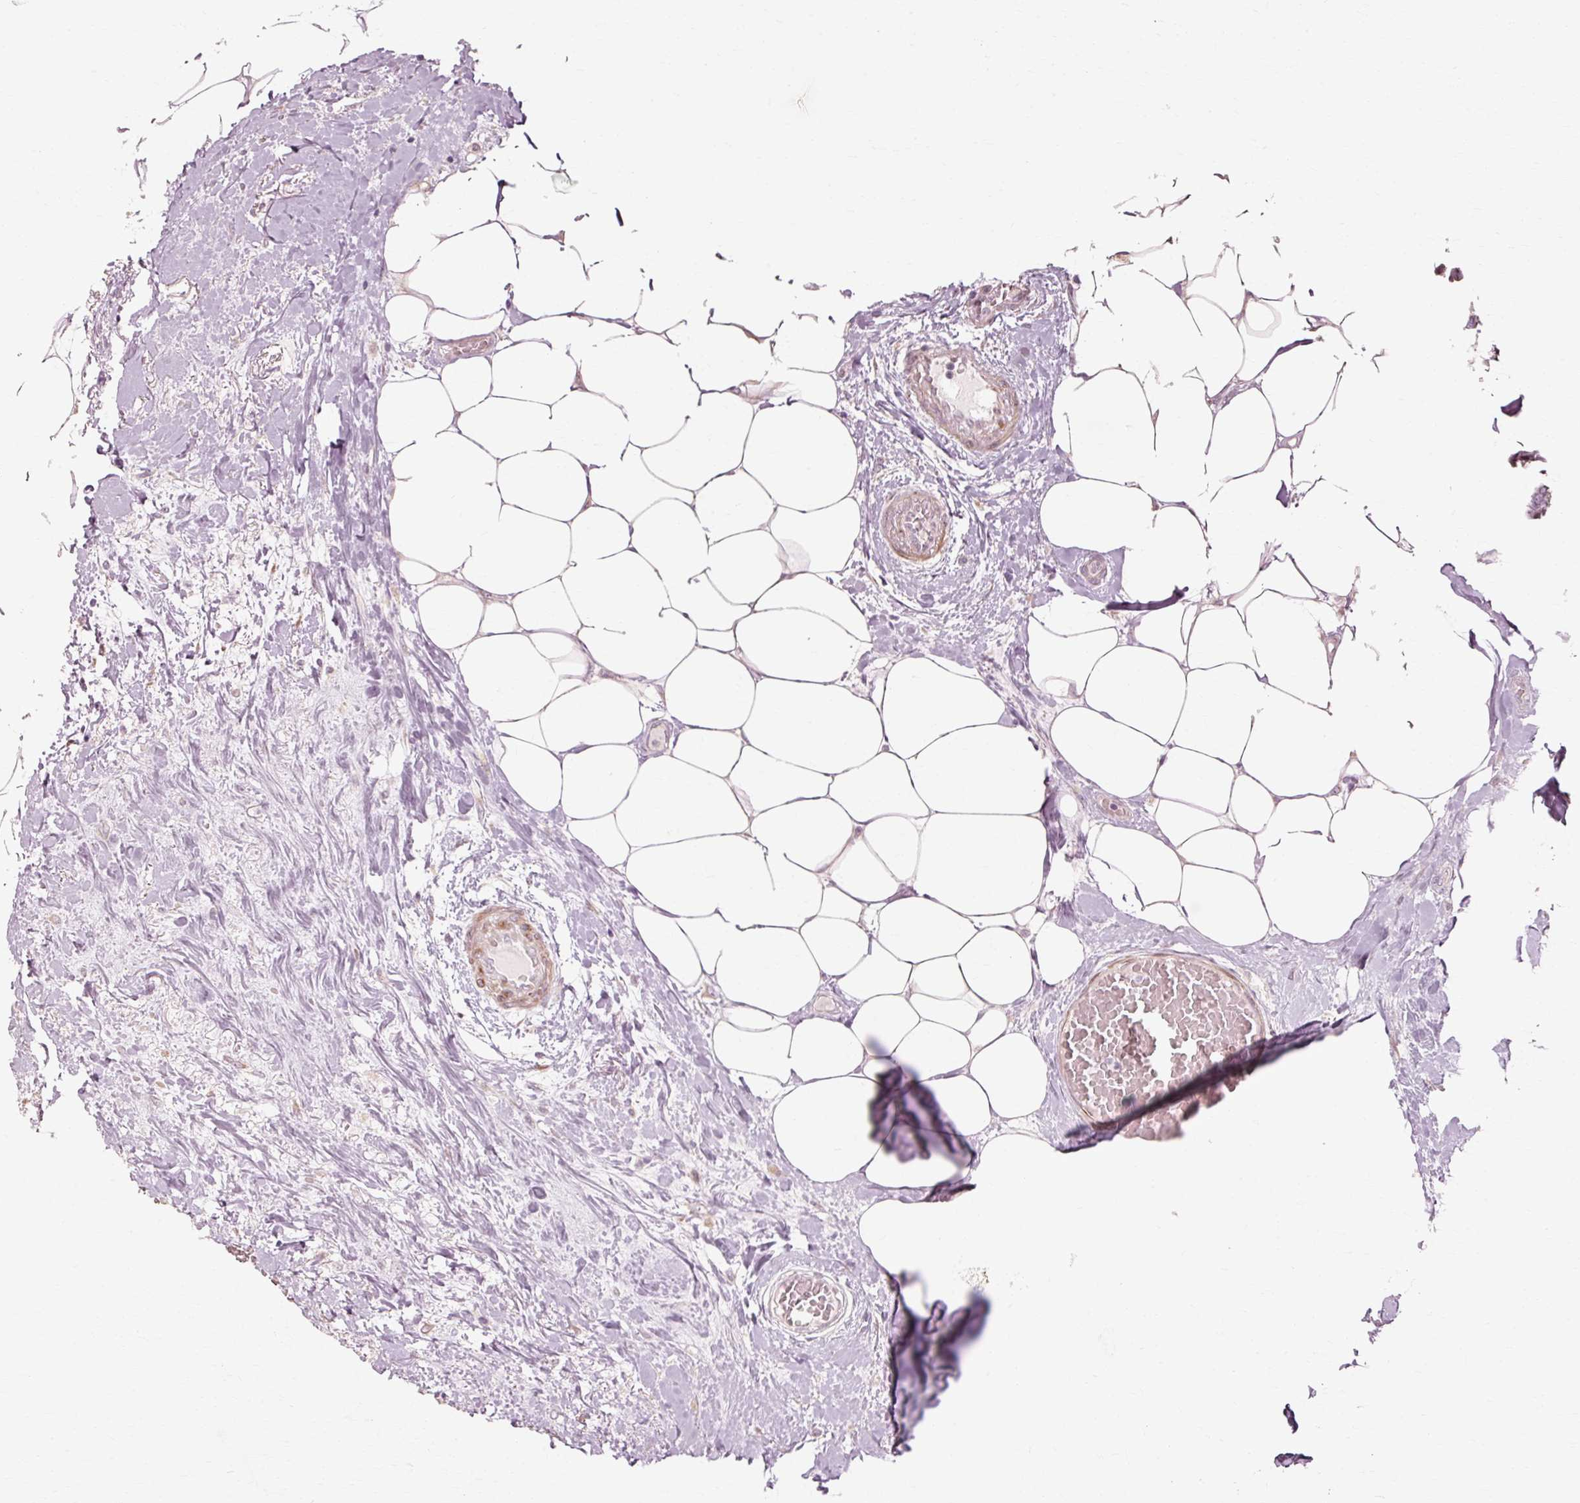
{"staining": {"intensity": "negative", "quantity": "none", "location": "none"}, "tissue": "breast cancer", "cell_type": "Tumor cells", "image_type": "cancer", "snomed": [{"axis": "morphology", "description": "Duct carcinoma"}, {"axis": "topography", "description": "Breast"}], "caption": "Immunohistochemical staining of infiltrating ductal carcinoma (breast) shows no significant staining in tumor cells.", "gene": "RGPD5", "patient": {"sex": "female", "age": 75}}